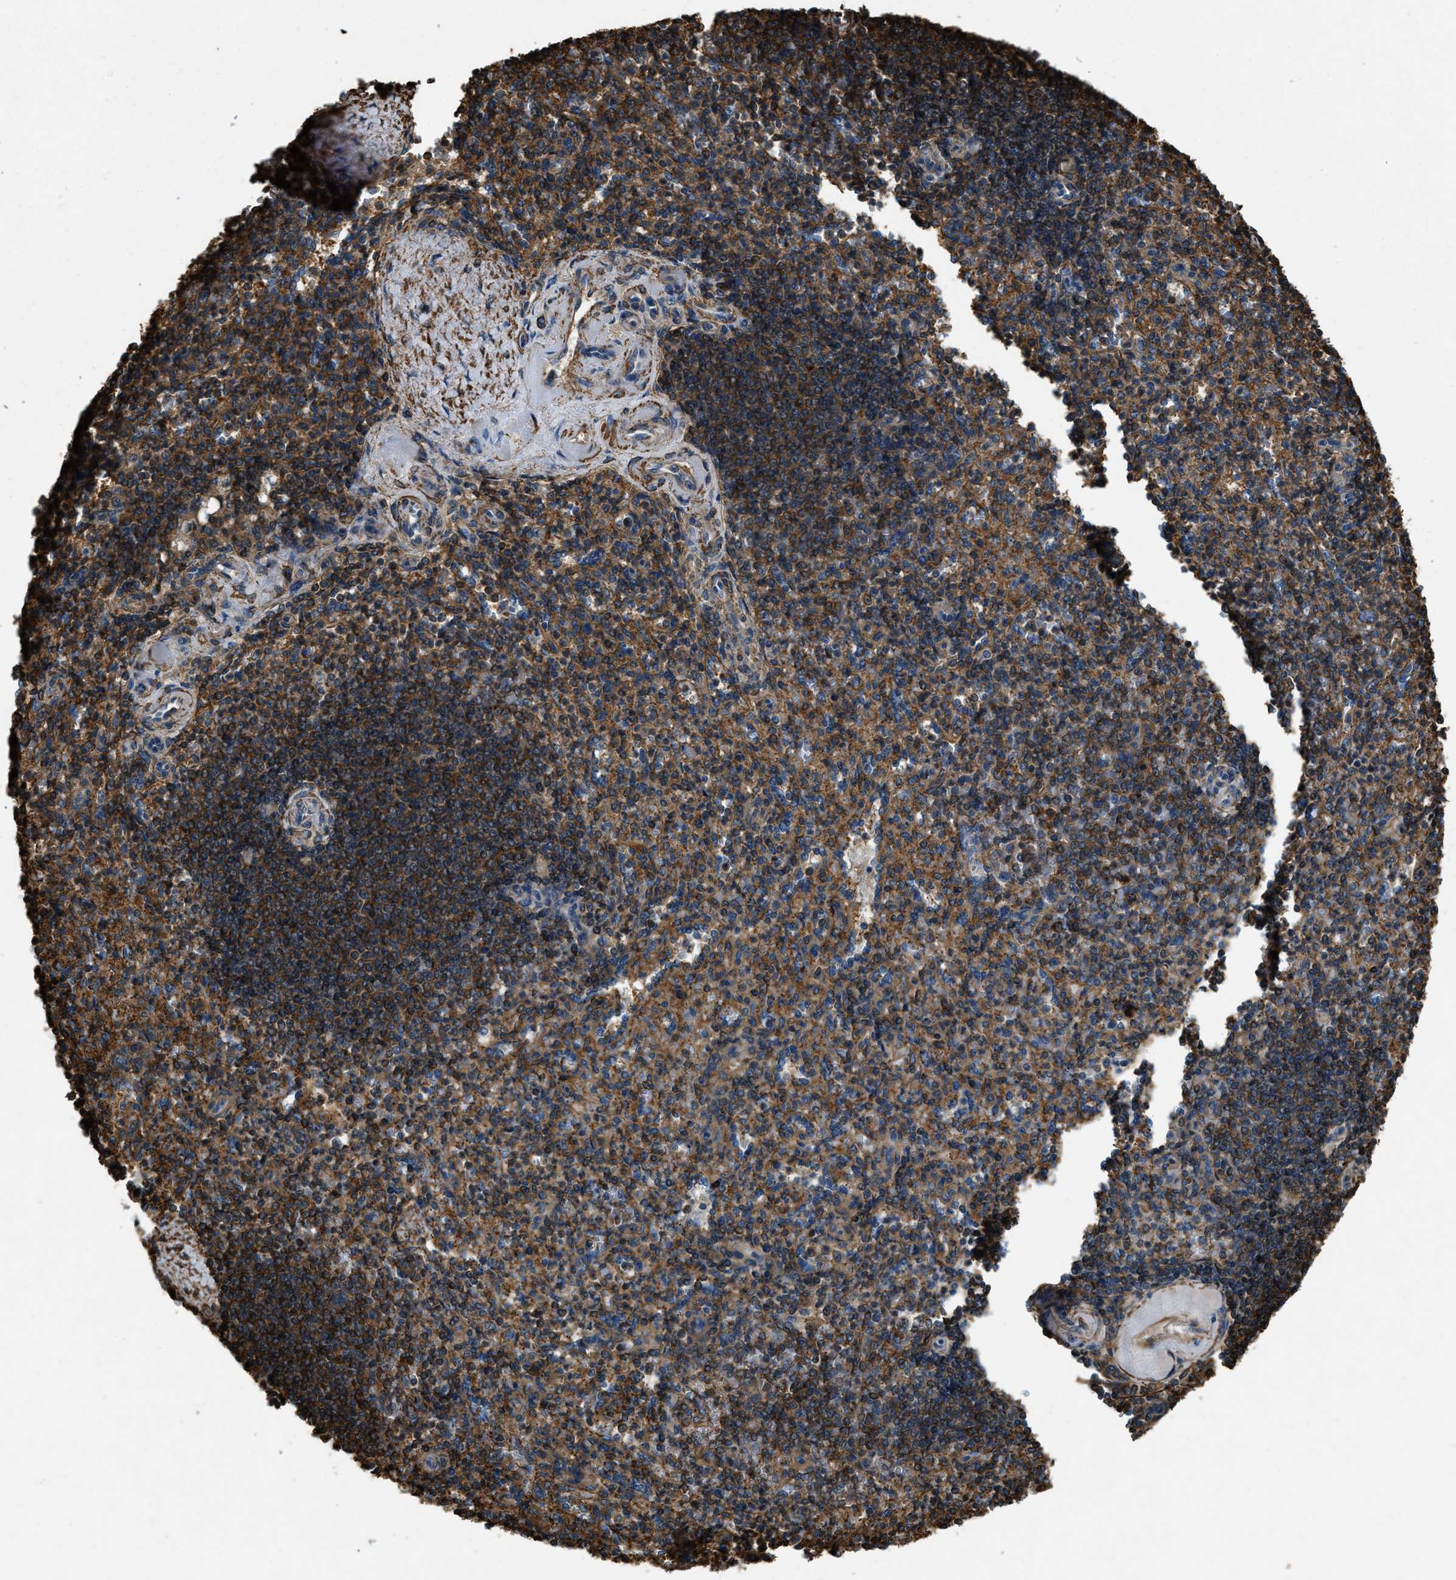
{"staining": {"intensity": "moderate", "quantity": ">75%", "location": "cytoplasmic/membranous"}, "tissue": "spleen", "cell_type": "Cells in red pulp", "image_type": "normal", "snomed": [{"axis": "morphology", "description": "Normal tissue, NOS"}, {"axis": "topography", "description": "Spleen"}], "caption": "Moderate cytoplasmic/membranous positivity is seen in approximately >75% of cells in red pulp in benign spleen.", "gene": "YARS1", "patient": {"sex": "female", "age": 74}}